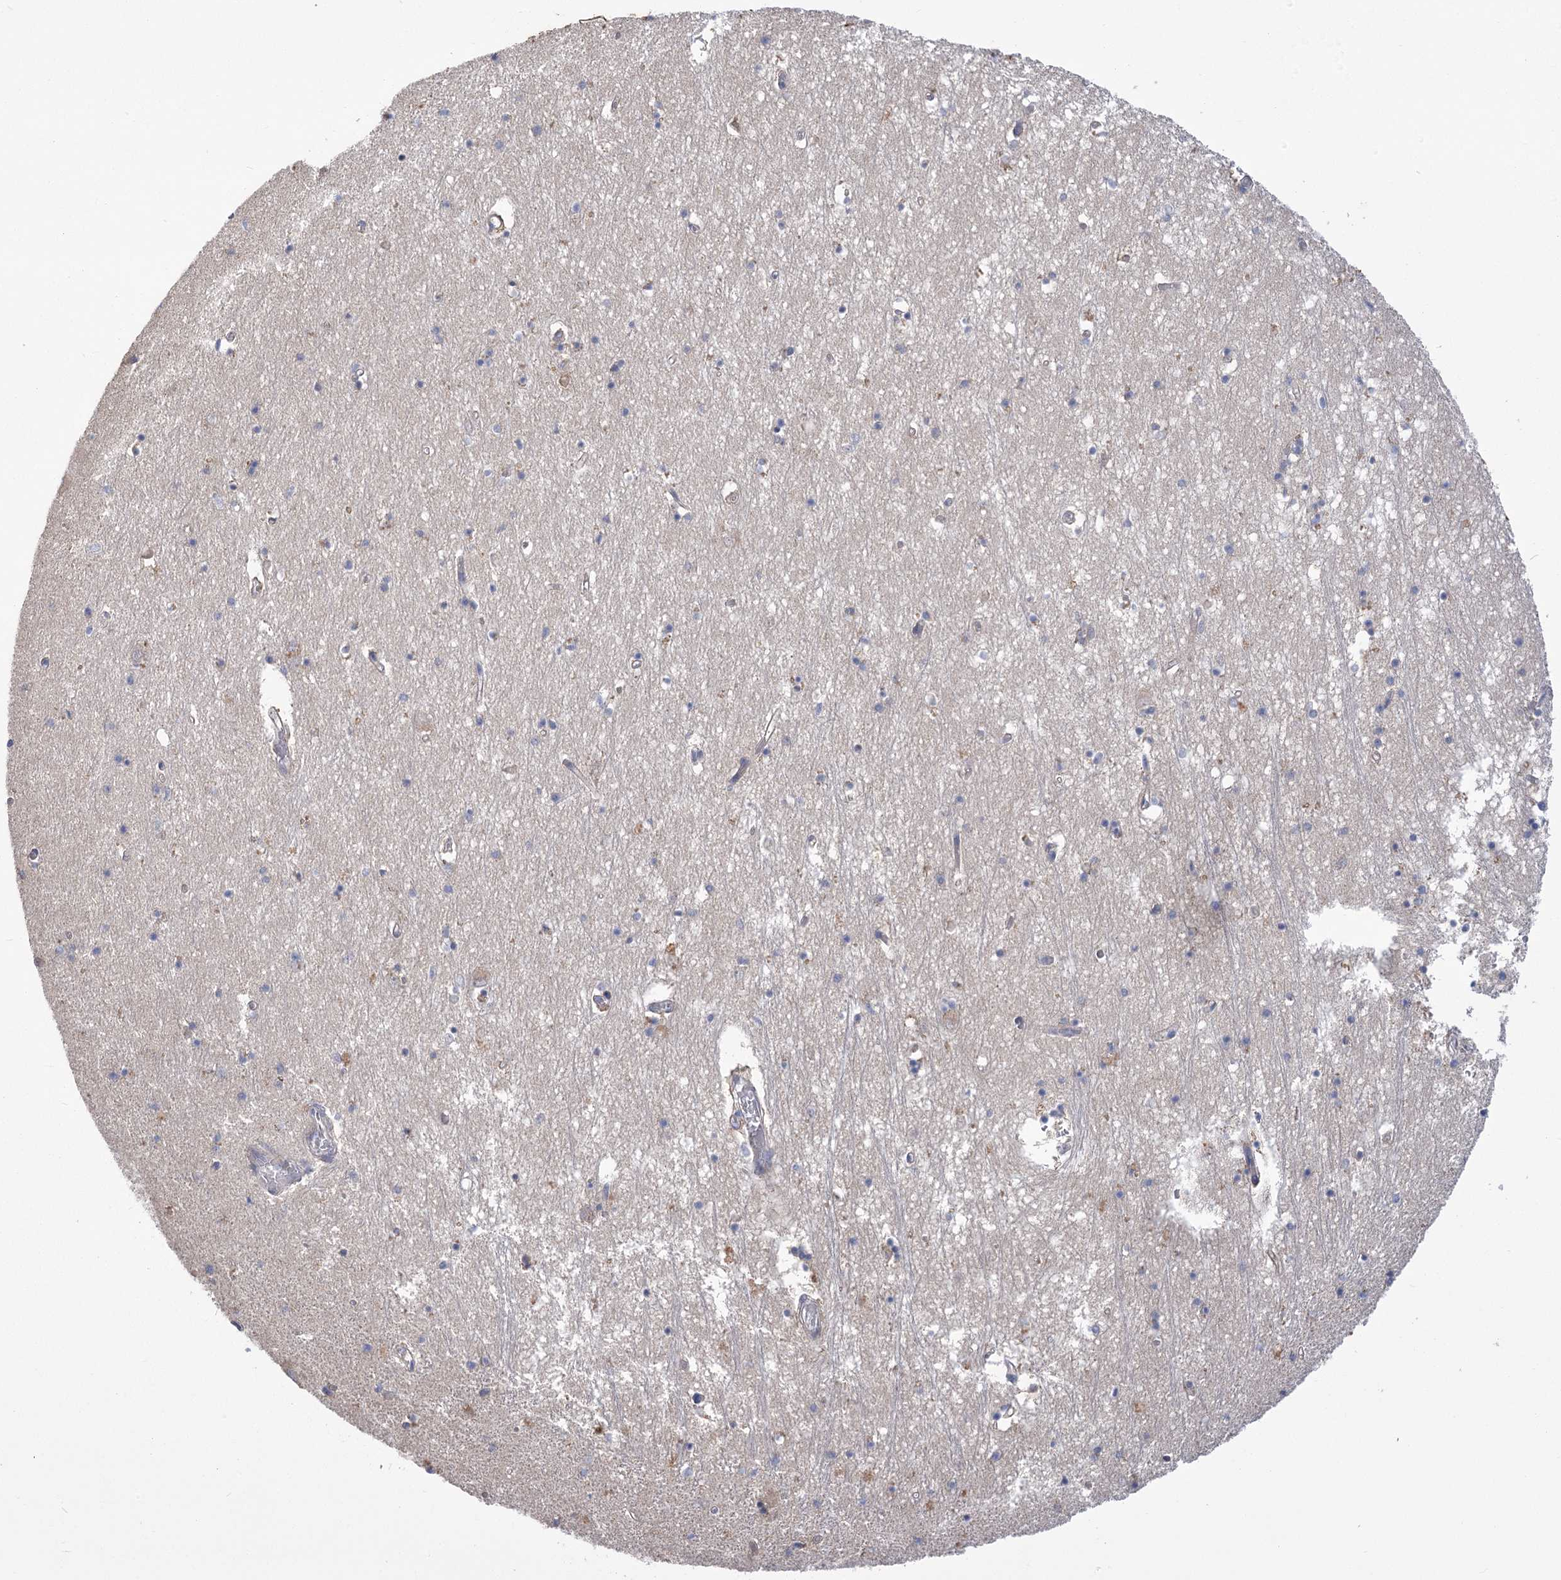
{"staining": {"intensity": "weak", "quantity": "<25%", "location": "cytoplasmic/membranous"}, "tissue": "hippocampus", "cell_type": "Glial cells", "image_type": "normal", "snomed": [{"axis": "morphology", "description": "Normal tissue, NOS"}, {"axis": "topography", "description": "Hippocampus"}], "caption": "Glial cells show no significant expression in normal hippocampus. (Stains: DAB immunohistochemistry with hematoxylin counter stain, Microscopy: brightfield microscopy at high magnification).", "gene": "PBLD", "patient": {"sex": "male", "age": 70}}